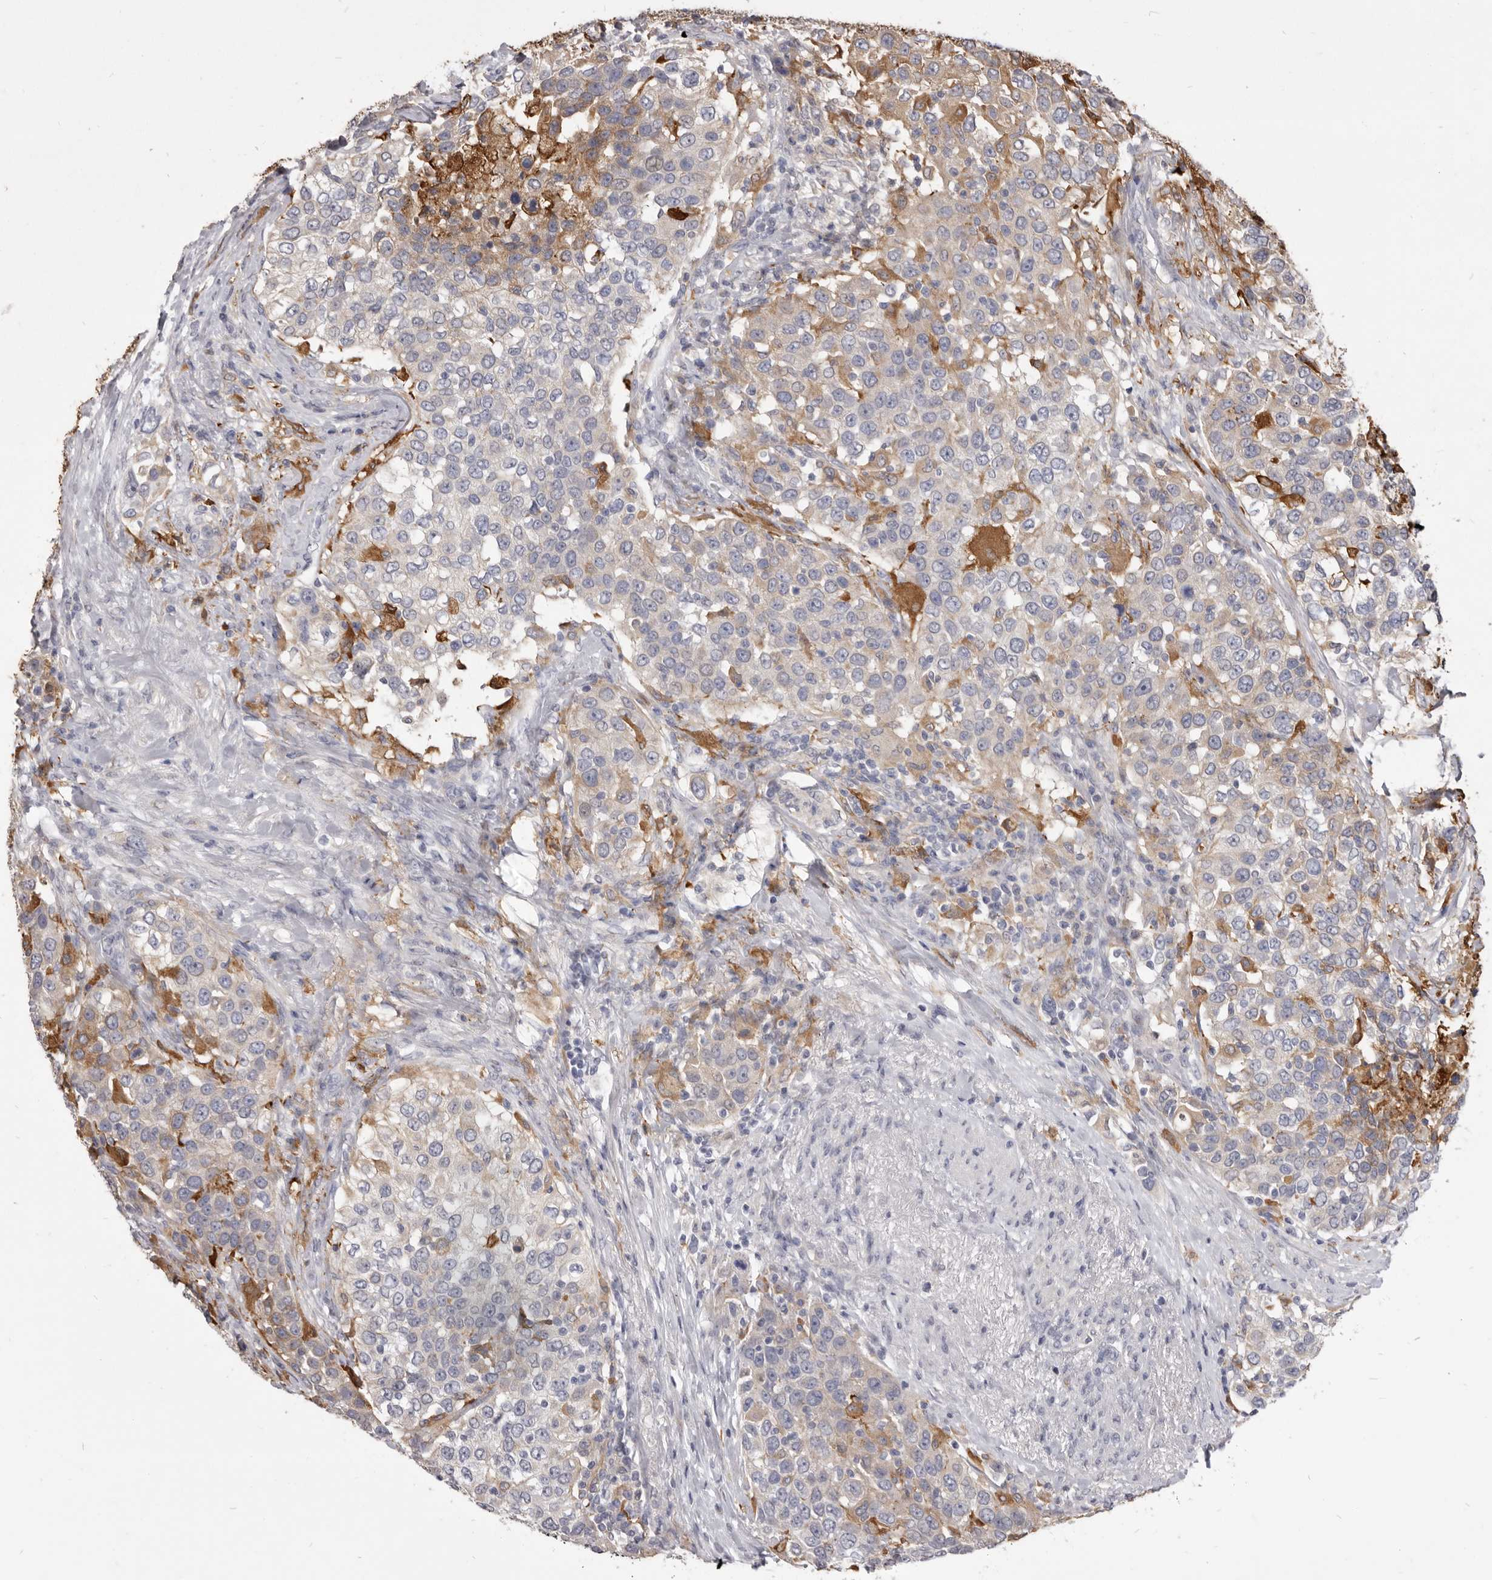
{"staining": {"intensity": "weak", "quantity": "<25%", "location": "cytoplasmic/membranous"}, "tissue": "urothelial cancer", "cell_type": "Tumor cells", "image_type": "cancer", "snomed": [{"axis": "morphology", "description": "Urothelial carcinoma, High grade"}, {"axis": "topography", "description": "Urinary bladder"}], "caption": "A high-resolution histopathology image shows IHC staining of urothelial cancer, which displays no significant expression in tumor cells. (Brightfield microscopy of DAB (3,3'-diaminobenzidine) IHC at high magnification).", "gene": "VPS45", "patient": {"sex": "female", "age": 80}}